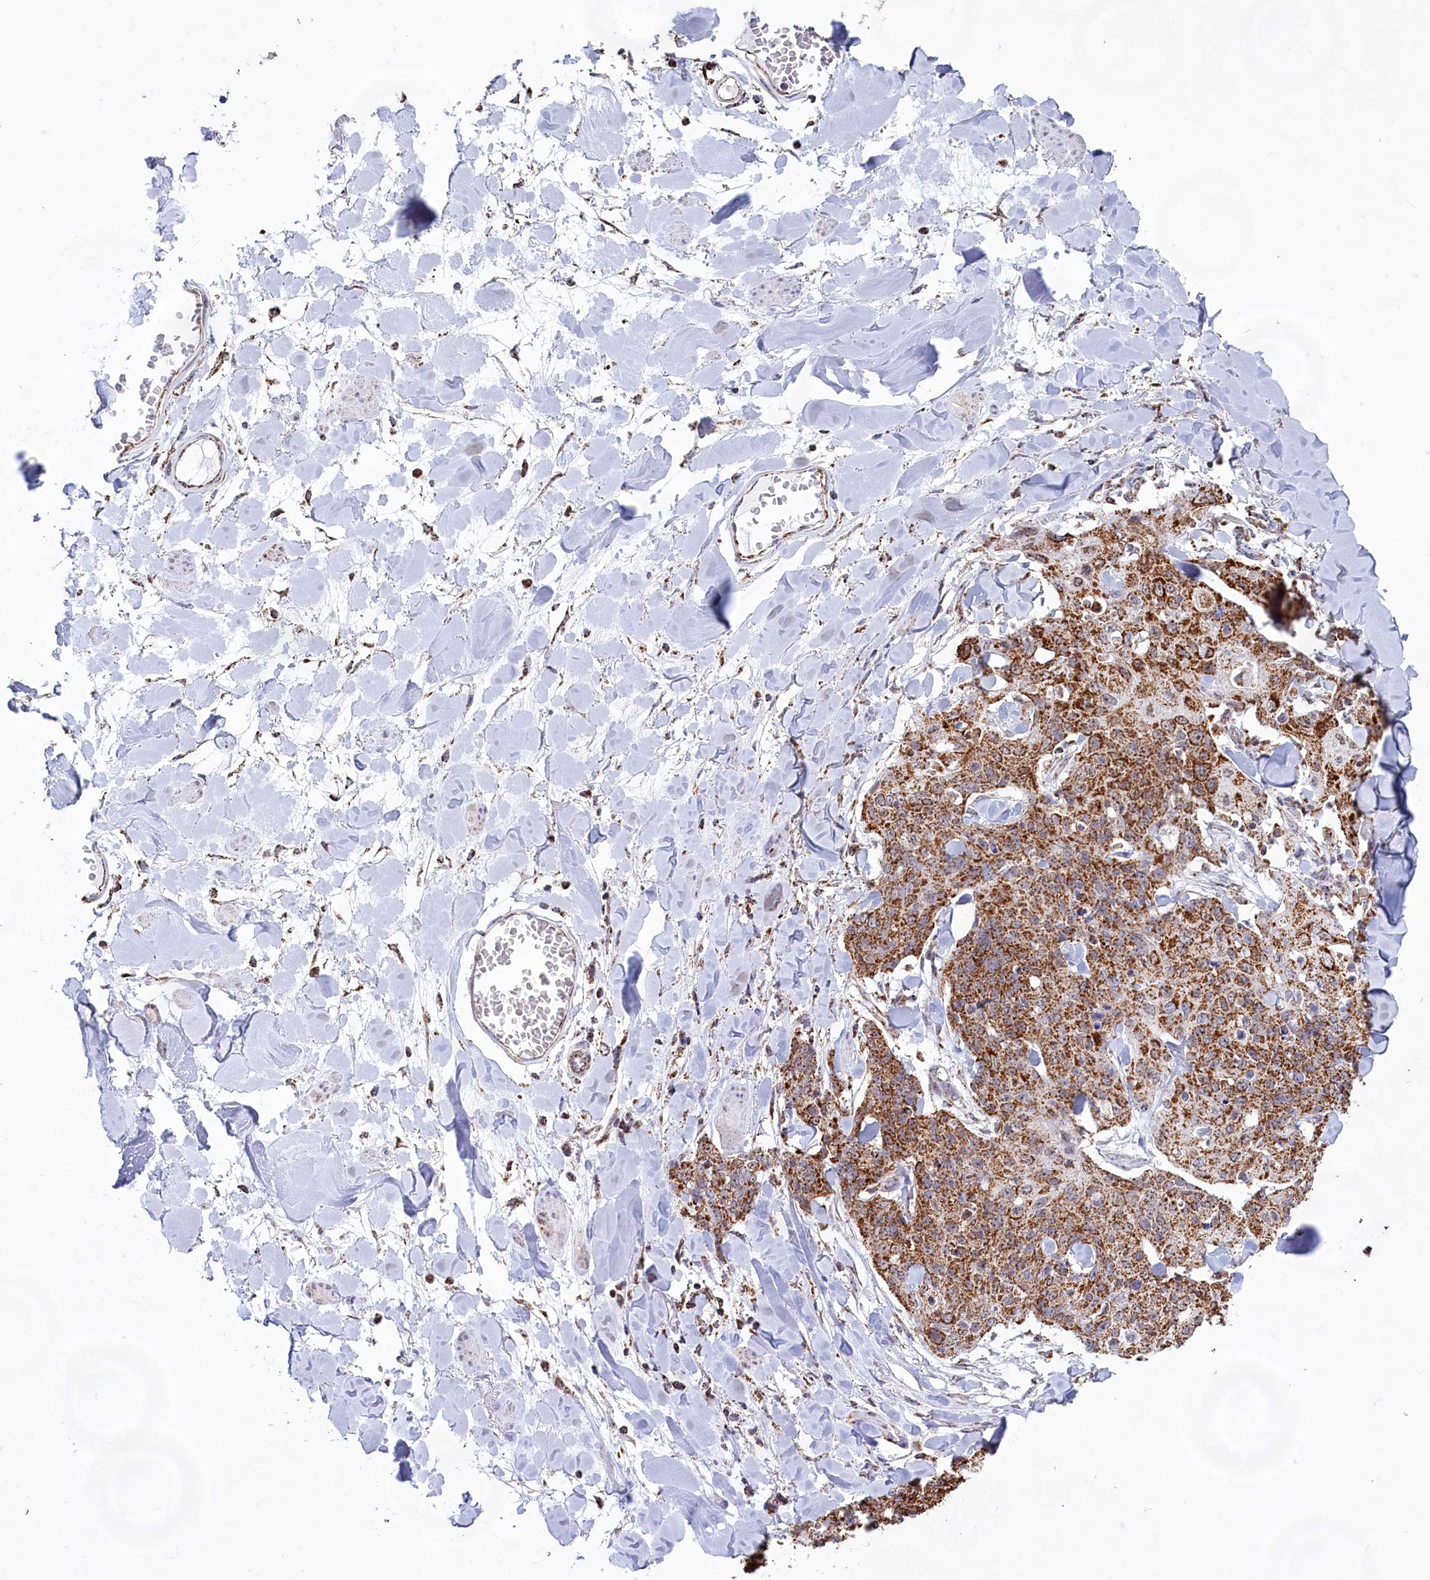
{"staining": {"intensity": "strong", "quantity": ">75%", "location": "cytoplasmic/membranous"}, "tissue": "skin cancer", "cell_type": "Tumor cells", "image_type": "cancer", "snomed": [{"axis": "morphology", "description": "Squamous cell carcinoma, NOS"}, {"axis": "topography", "description": "Skin"}, {"axis": "topography", "description": "Vulva"}], "caption": "IHC (DAB) staining of human skin cancer (squamous cell carcinoma) displays strong cytoplasmic/membranous protein expression in about >75% of tumor cells. Nuclei are stained in blue.", "gene": "C1D", "patient": {"sex": "female", "age": 85}}